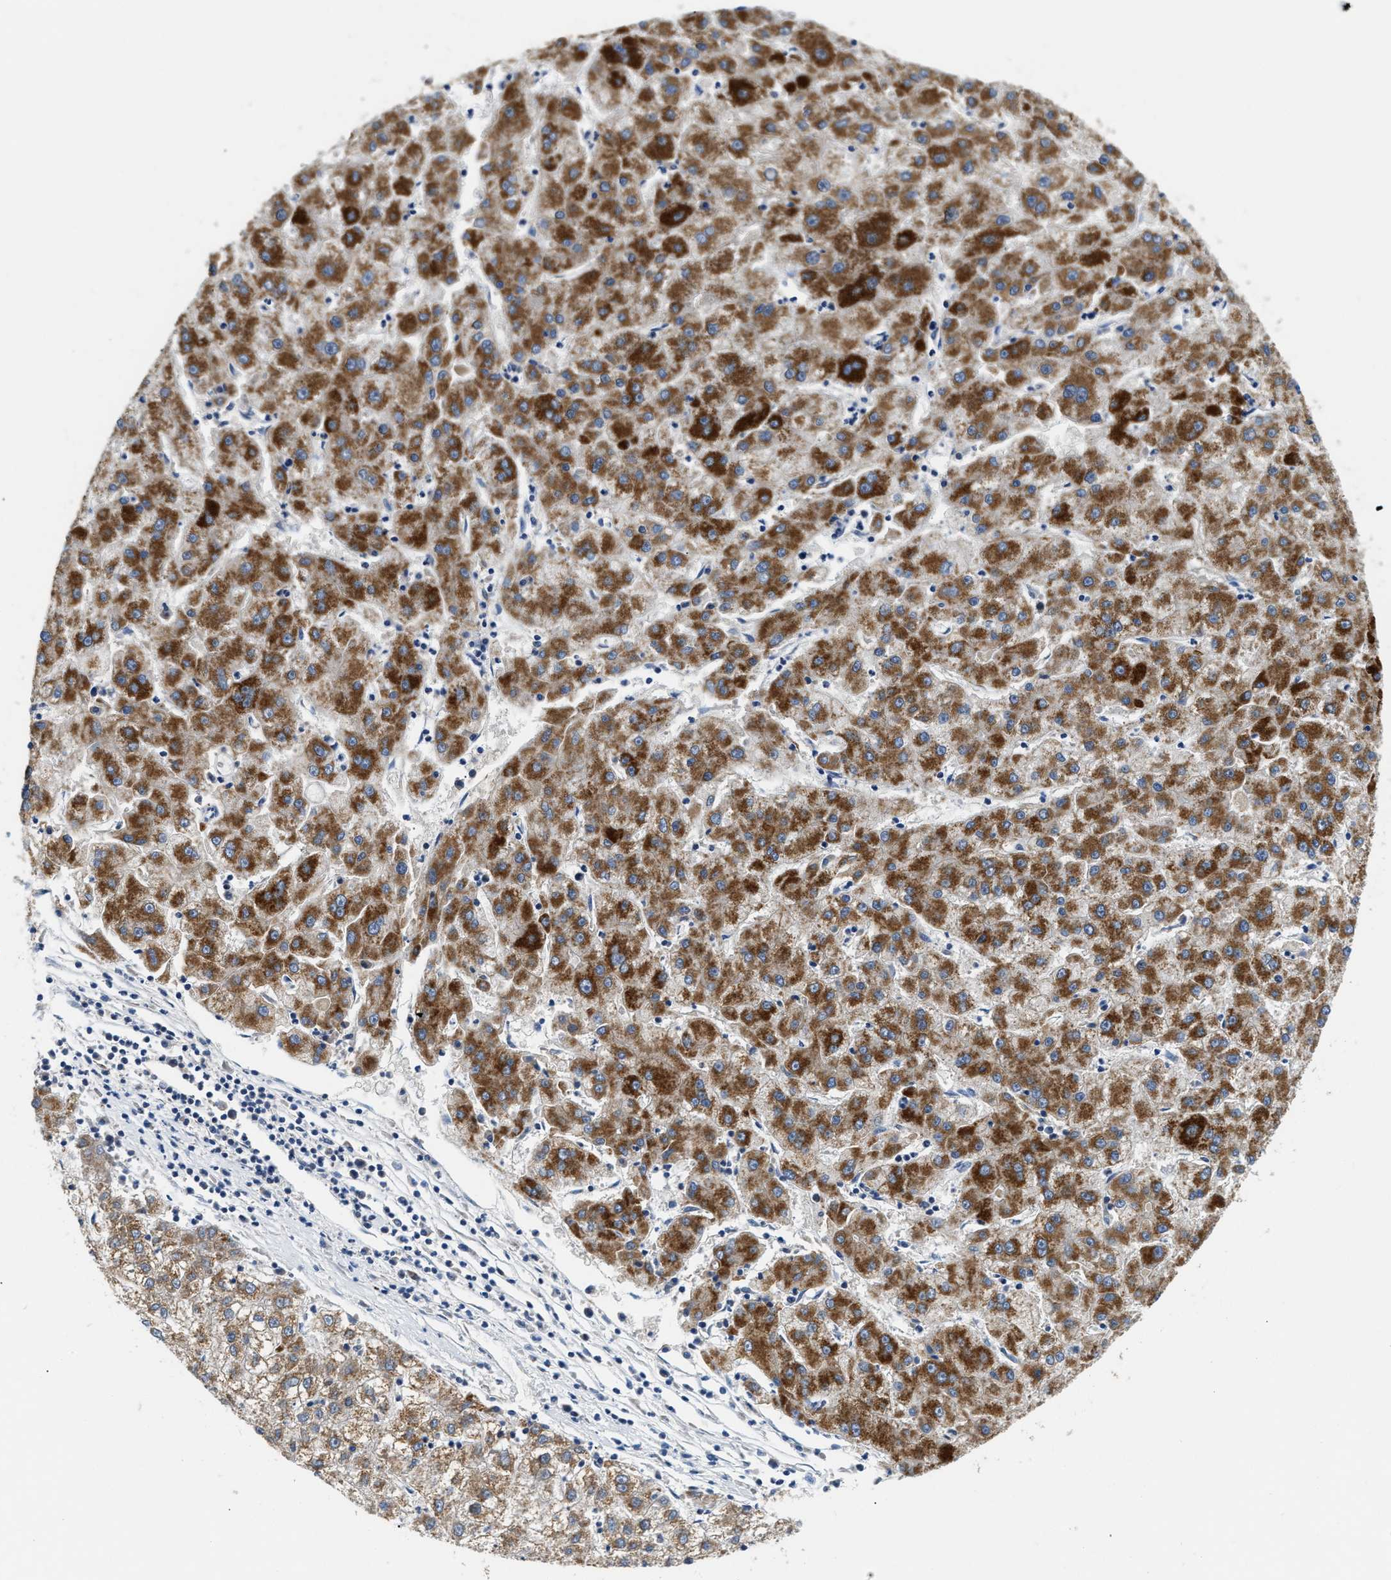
{"staining": {"intensity": "strong", "quantity": ">75%", "location": "cytoplasmic/membranous"}, "tissue": "liver cancer", "cell_type": "Tumor cells", "image_type": "cancer", "snomed": [{"axis": "morphology", "description": "Carcinoma, Hepatocellular, NOS"}, {"axis": "topography", "description": "Liver"}], "caption": "Immunohistochemical staining of liver hepatocellular carcinoma demonstrates high levels of strong cytoplasmic/membranous expression in about >75% of tumor cells.", "gene": "CCM2", "patient": {"sex": "male", "age": 72}}